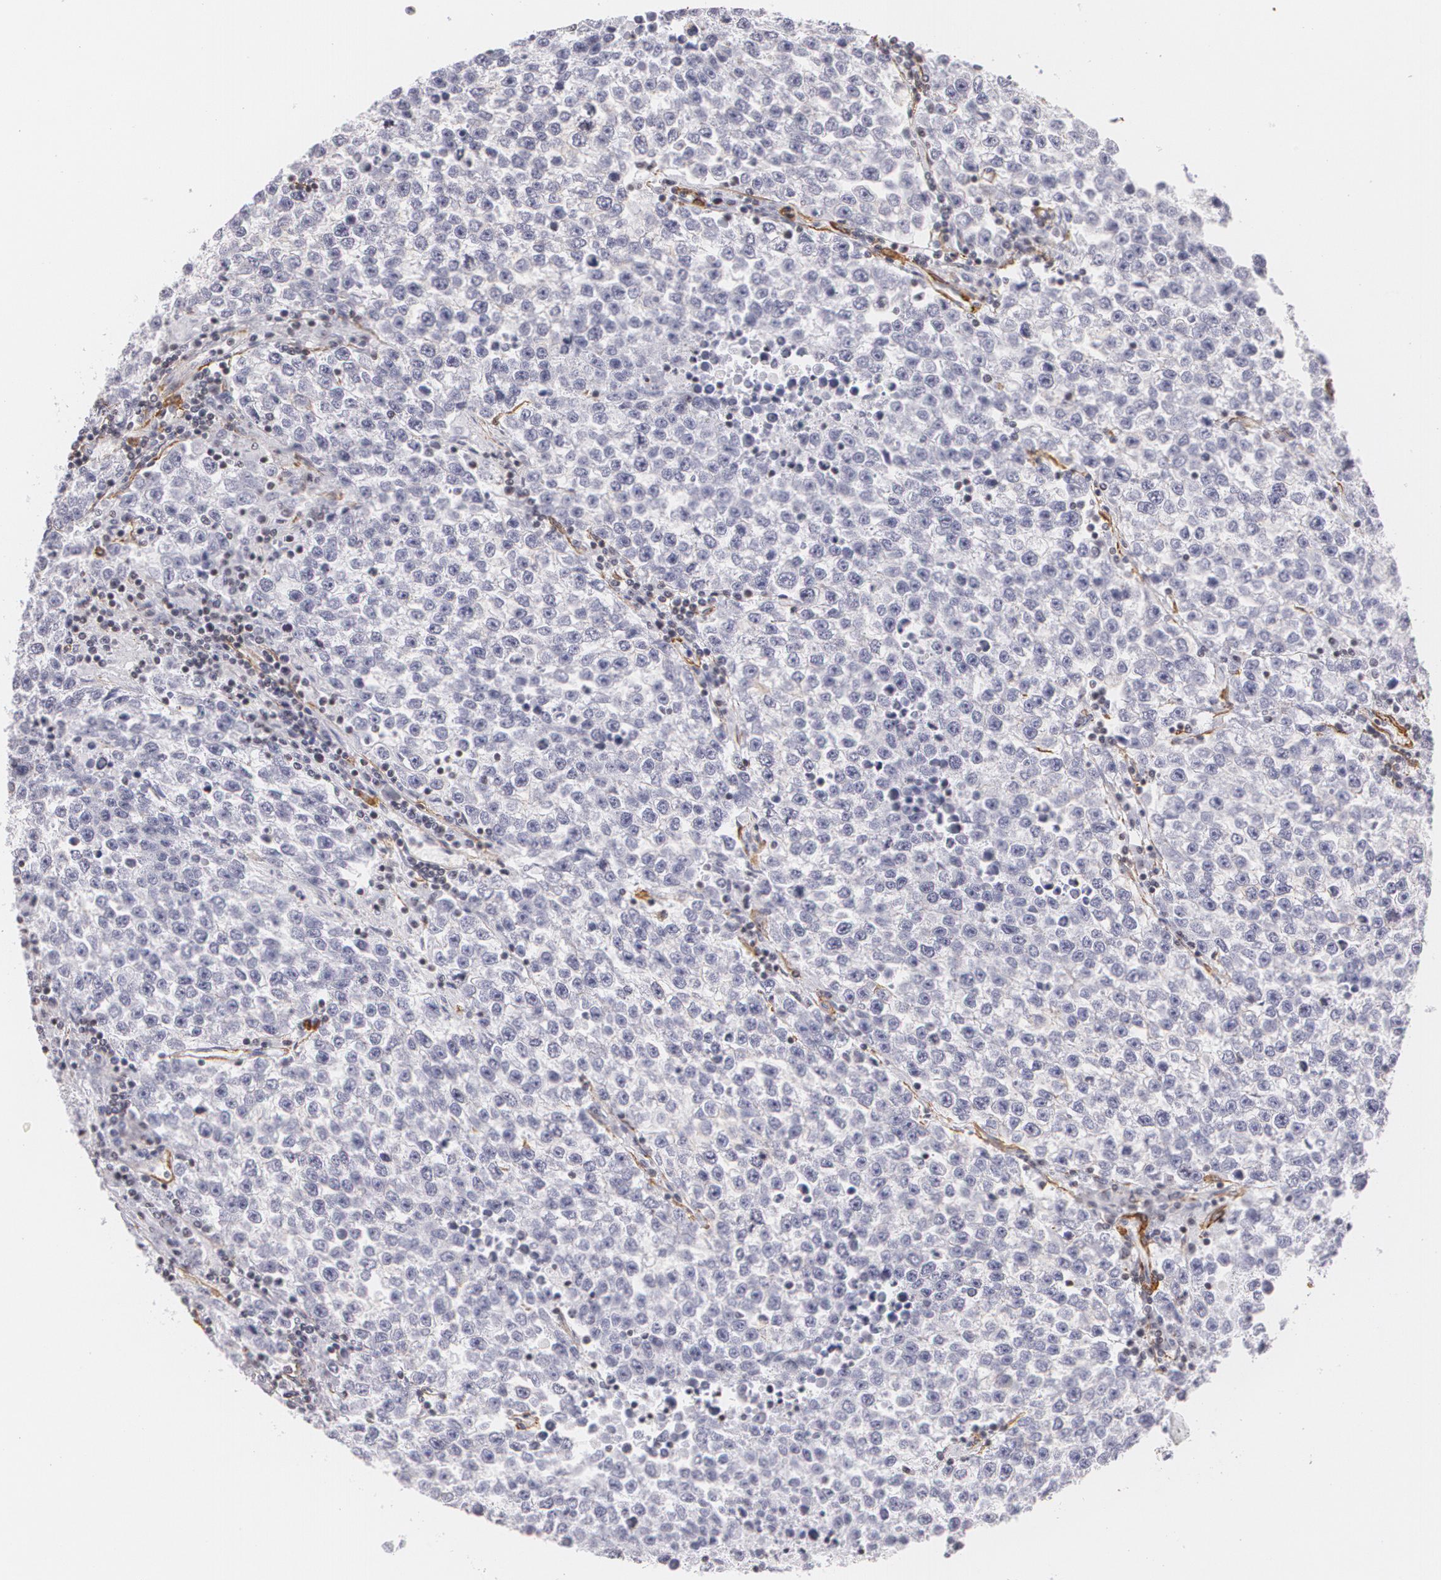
{"staining": {"intensity": "negative", "quantity": "none", "location": "none"}, "tissue": "testis cancer", "cell_type": "Tumor cells", "image_type": "cancer", "snomed": [{"axis": "morphology", "description": "Seminoma, NOS"}, {"axis": "topography", "description": "Testis"}], "caption": "An immunohistochemistry image of testis cancer (seminoma) is shown. There is no staining in tumor cells of testis cancer (seminoma).", "gene": "VAMP1", "patient": {"sex": "male", "age": 36}}